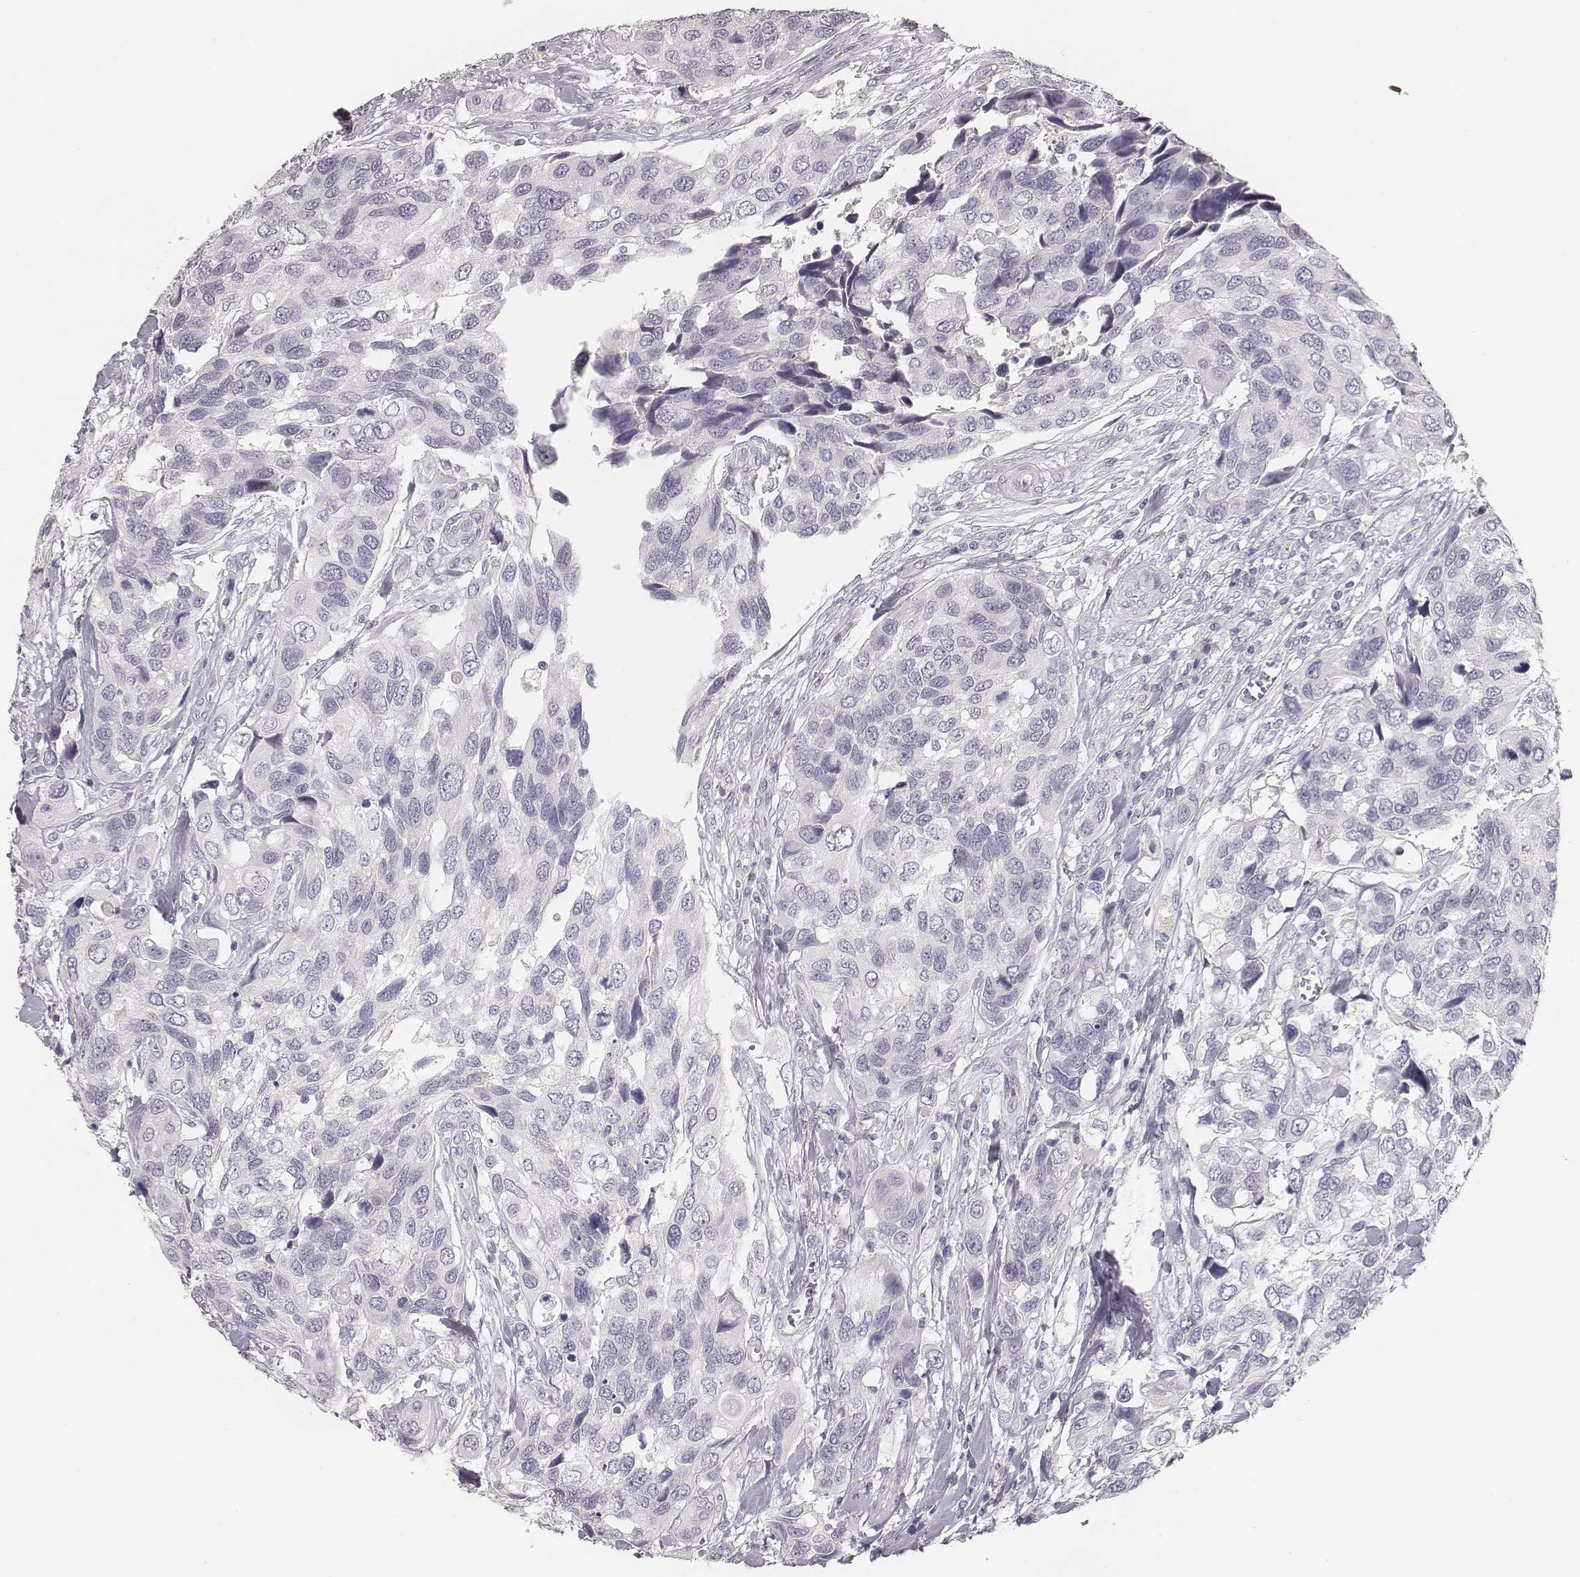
{"staining": {"intensity": "negative", "quantity": "none", "location": "none"}, "tissue": "urothelial cancer", "cell_type": "Tumor cells", "image_type": "cancer", "snomed": [{"axis": "morphology", "description": "Urothelial carcinoma, High grade"}, {"axis": "topography", "description": "Urinary bladder"}], "caption": "High power microscopy histopathology image of an immunohistochemistry micrograph of urothelial carcinoma (high-grade), revealing no significant staining in tumor cells. (DAB (3,3'-diaminobenzidine) immunohistochemistry, high magnification).", "gene": "MYH6", "patient": {"sex": "male", "age": 60}}